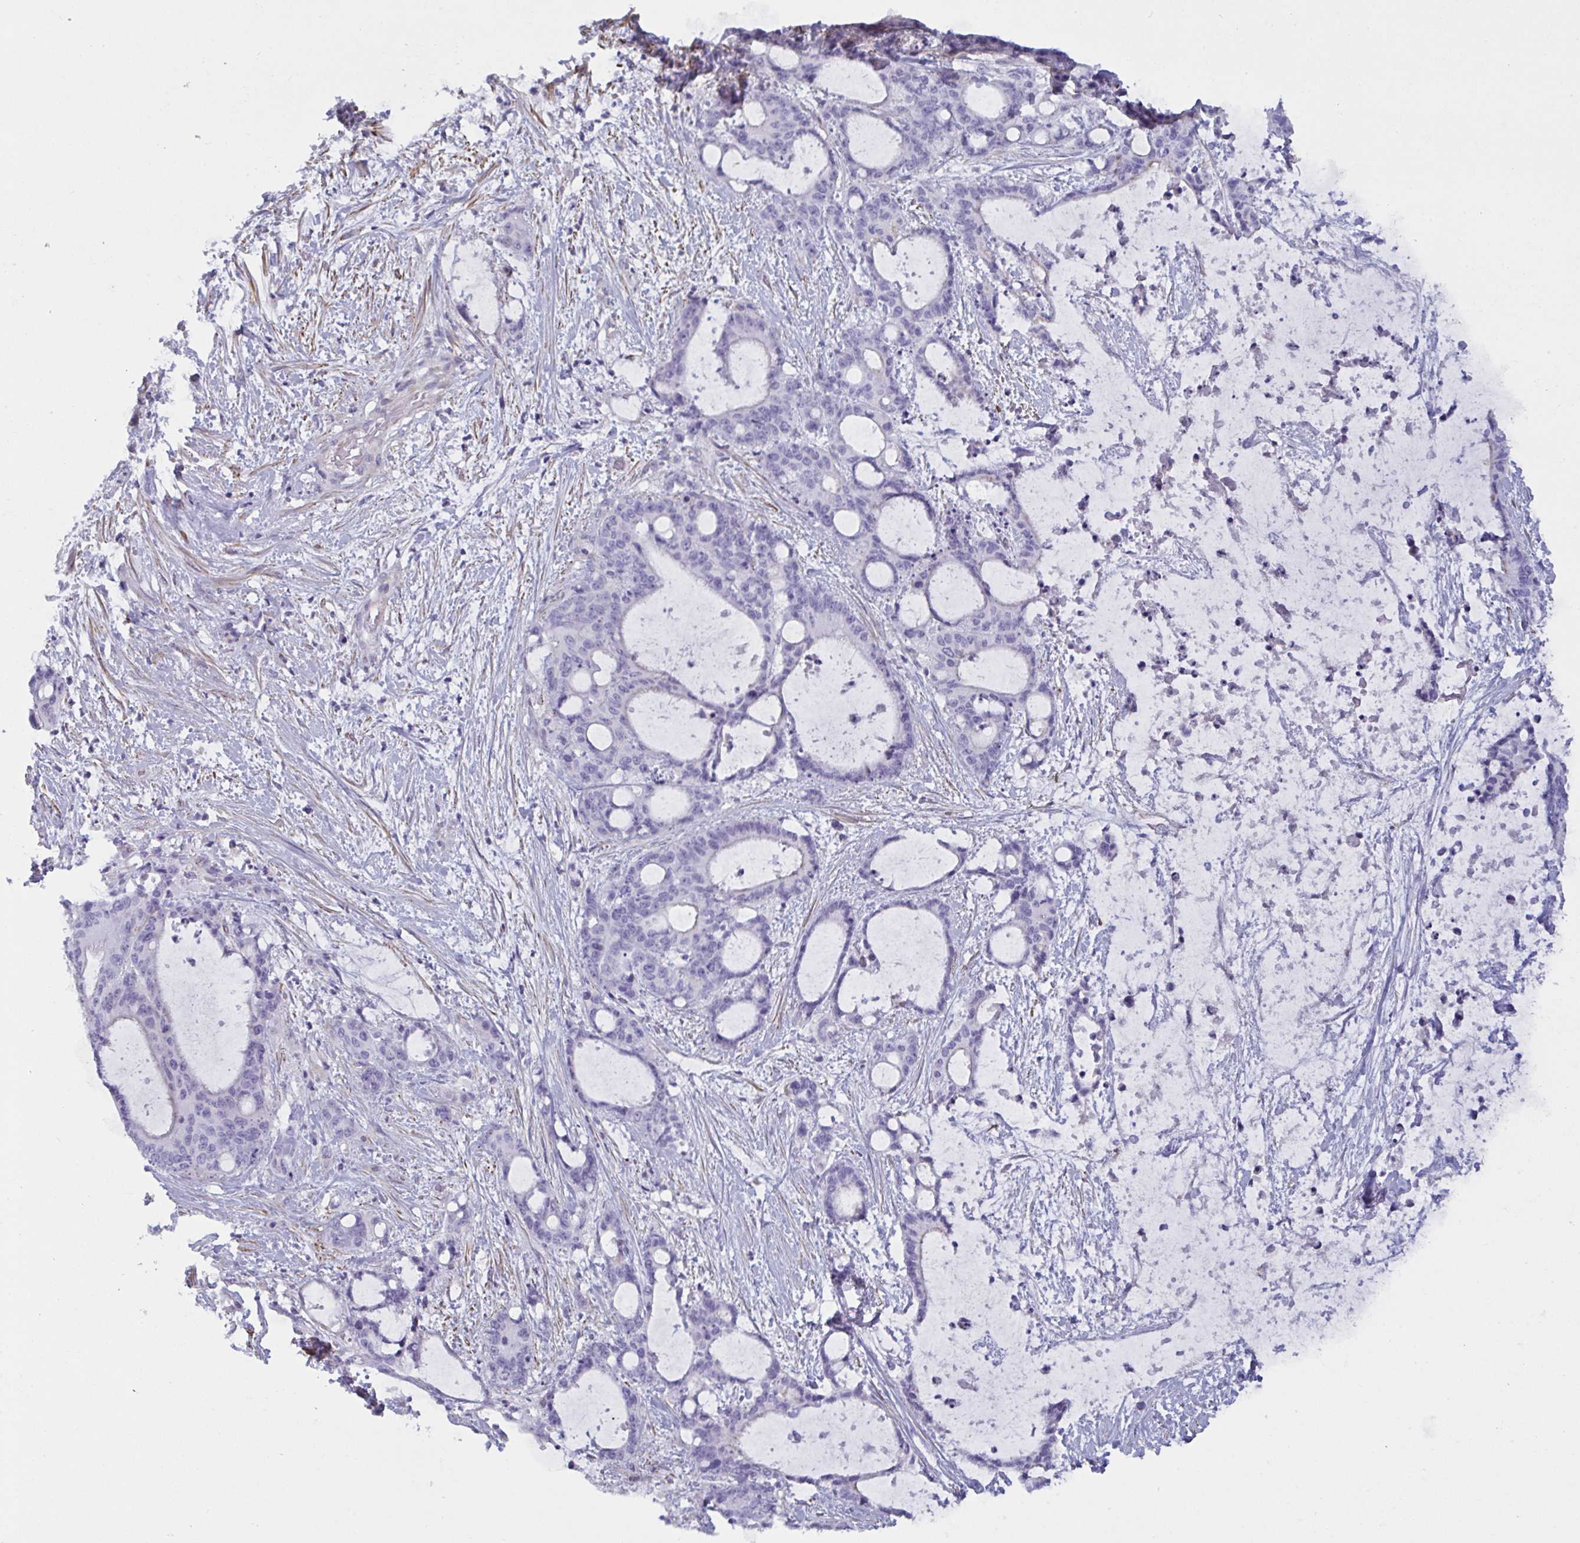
{"staining": {"intensity": "negative", "quantity": "none", "location": "none"}, "tissue": "liver cancer", "cell_type": "Tumor cells", "image_type": "cancer", "snomed": [{"axis": "morphology", "description": "Normal tissue, NOS"}, {"axis": "morphology", "description": "Cholangiocarcinoma"}, {"axis": "topography", "description": "Liver"}, {"axis": "topography", "description": "Peripheral nerve tissue"}], "caption": "Immunohistochemistry (IHC) micrograph of human liver cancer (cholangiocarcinoma) stained for a protein (brown), which demonstrates no staining in tumor cells.", "gene": "OR5P3", "patient": {"sex": "female", "age": 73}}